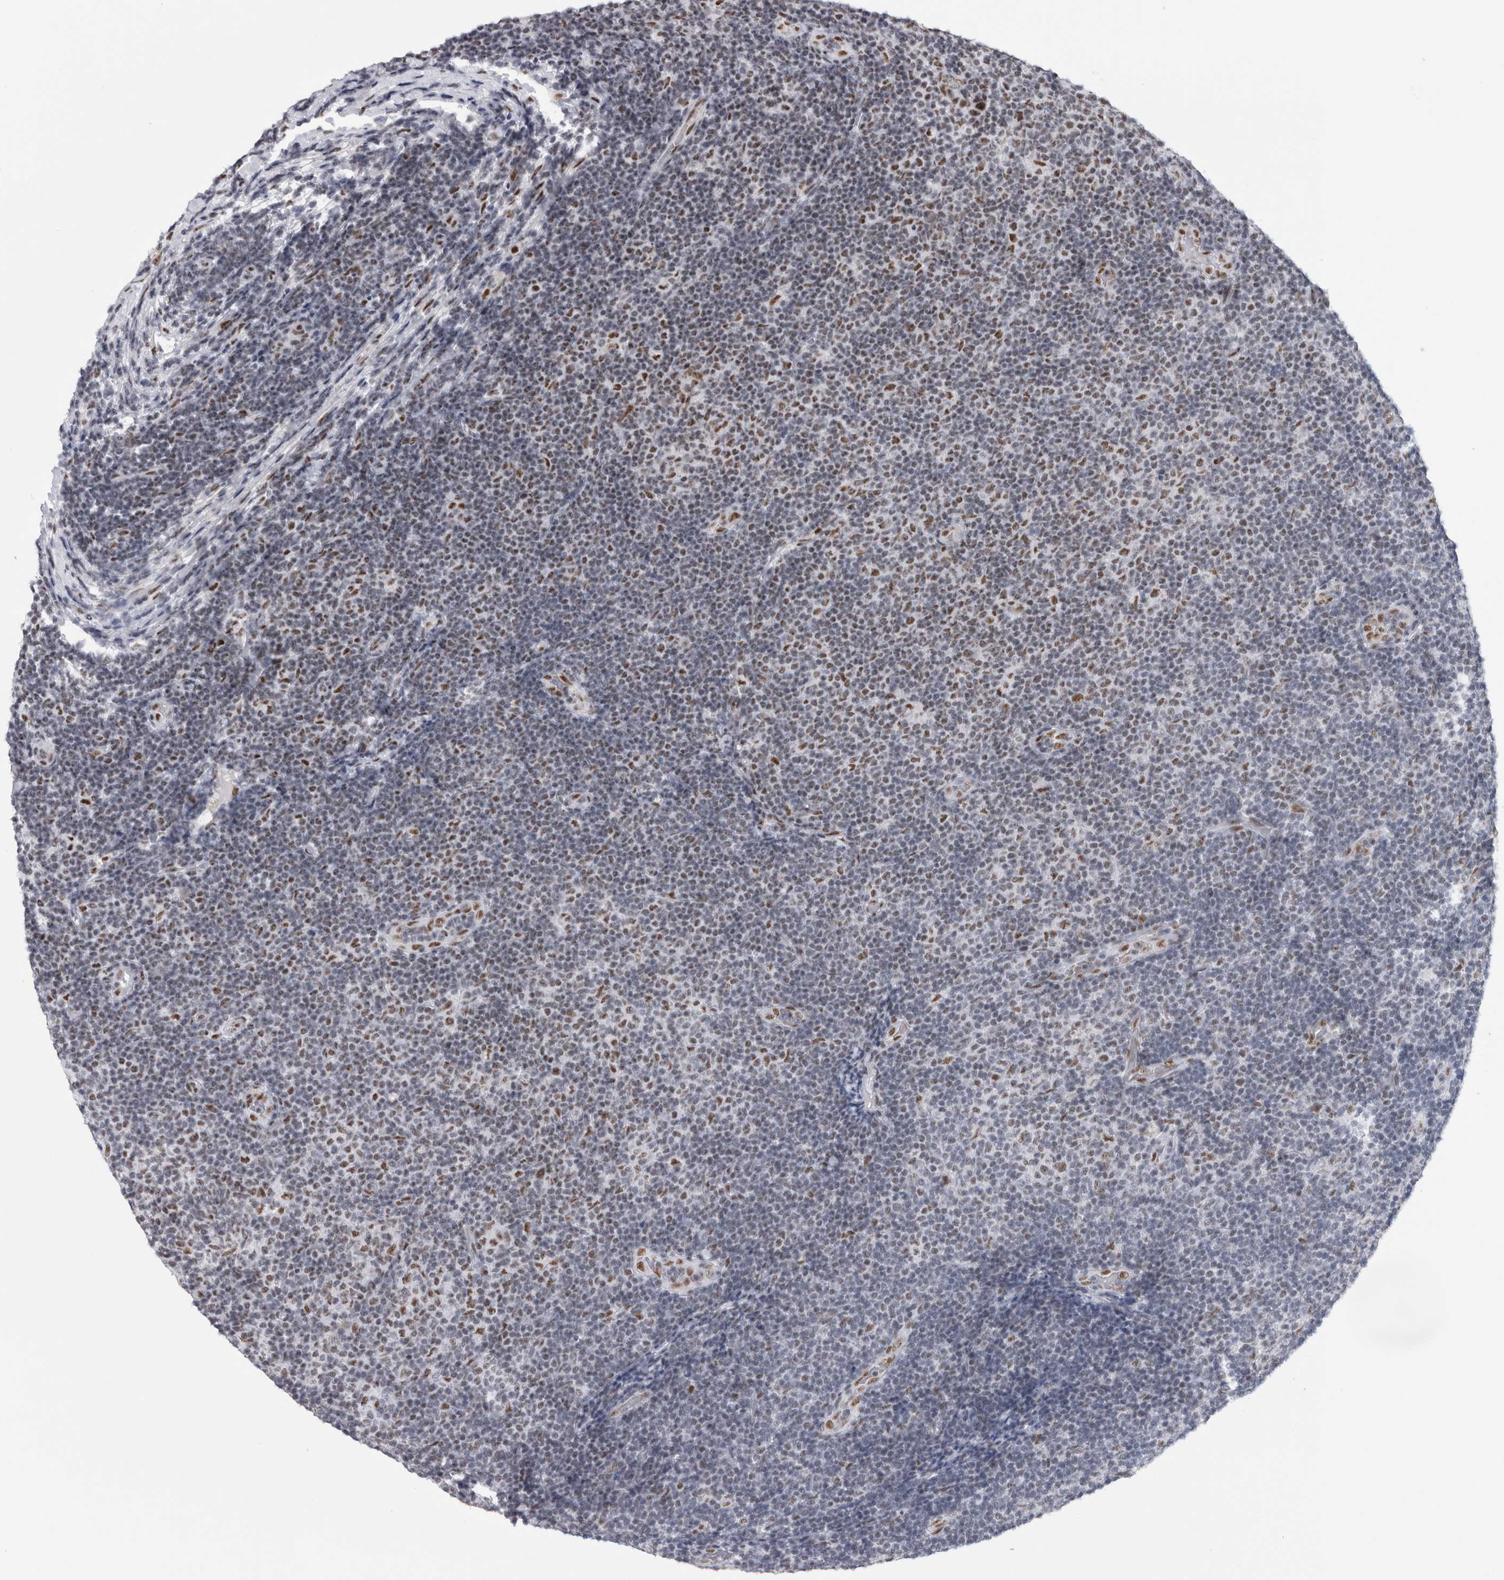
{"staining": {"intensity": "moderate", "quantity": "25%-75%", "location": "nuclear"}, "tissue": "lymphoma", "cell_type": "Tumor cells", "image_type": "cancer", "snomed": [{"axis": "morphology", "description": "Malignant lymphoma, non-Hodgkin's type, Low grade"}, {"axis": "topography", "description": "Lymph node"}], "caption": "There is medium levels of moderate nuclear staining in tumor cells of low-grade malignant lymphoma, non-Hodgkin's type, as demonstrated by immunohistochemical staining (brown color).", "gene": "API5", "patient": {"sex": "male", "age": 83}}